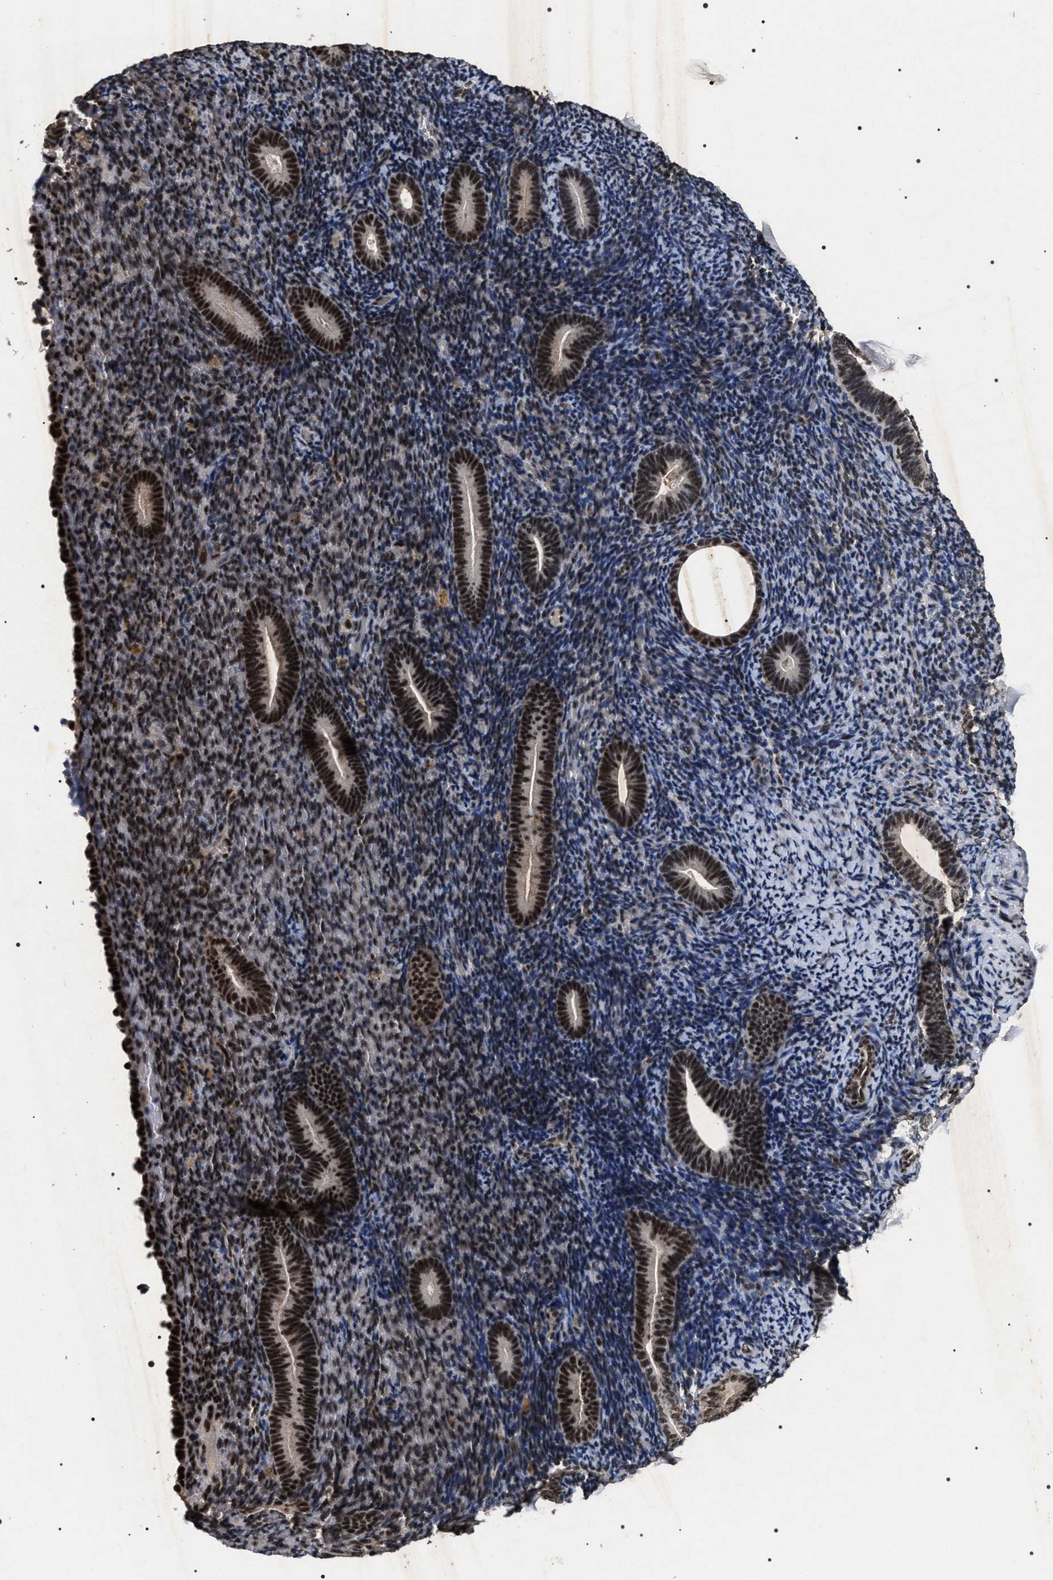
{"staining": {"intensity": "moderate", "quantity": "<25%", "location": "nuclear"}, "tissue": "endometrium", "cell_type": "Cells in endometrial stroma", "image_type": "normal", "snomed": [{"axis": "morphology", "description": "Normal tissue, NOS"}, {"axis": "topography", "description": "Endometrium"}], "caption": "Immunohistochemical staining of unremarkable human endometrium exhibits low levels of moderate nuclear staining in approximately <25% of cells in endometrial stroma.", "gene": "RRP1B", "patient": {"sex": "female", "age": 51}}